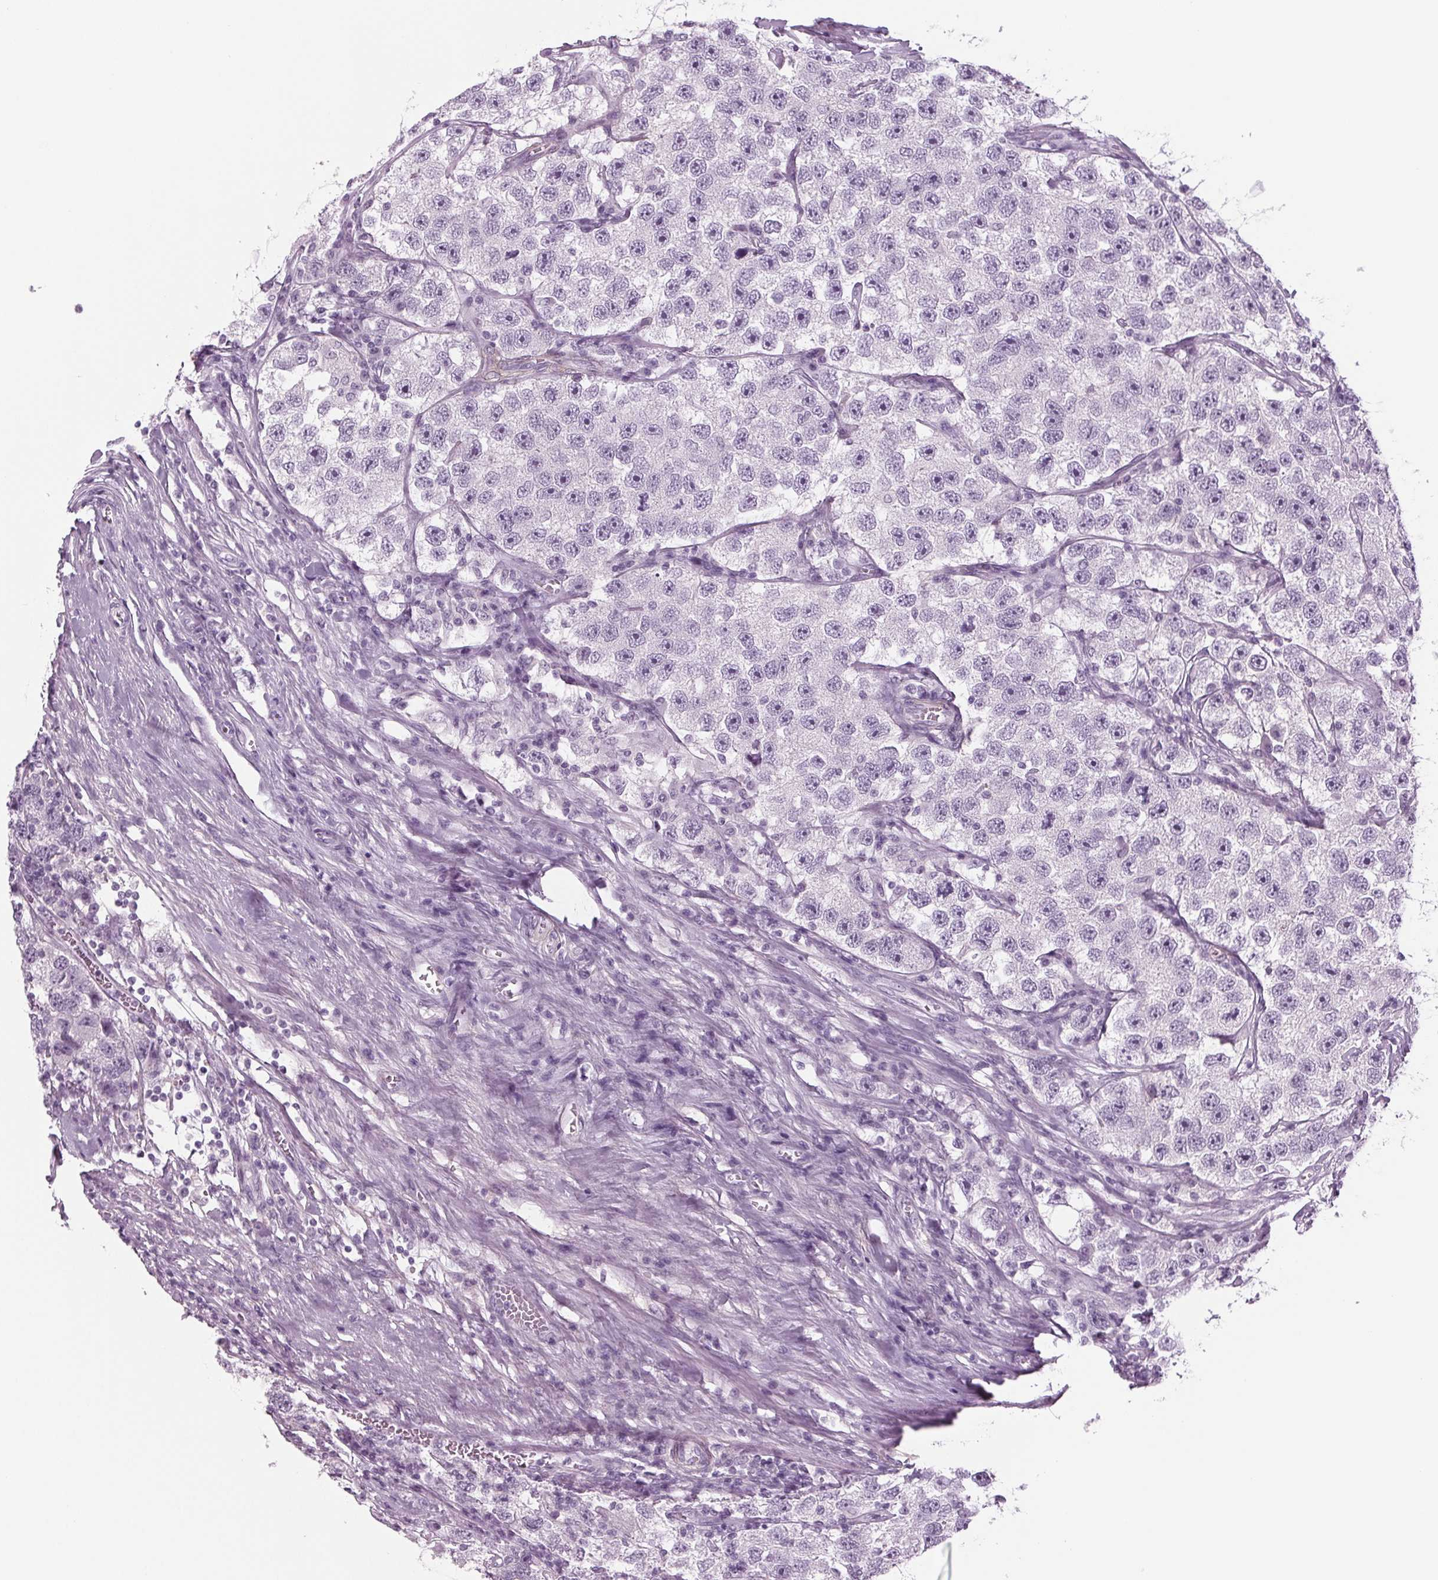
{"staining": {"intensity": "negative", "quantity": "none", "location": "none"}, "tissue": "testis cancer", "cell_type": "Tumor cells", "image_type": "cancer", "snomed": [{"axis": "morphology", "description": "Seminoma, NOS"}, {"axis": "topography", "description": "Testis"}], "caption": "This is a histopathology image of IHC staining of testis cancer (seminoma), which shows no staining in tumor cells.", "gene": "BHLHE22", "patient": {"sex": "male", "age": 26}}